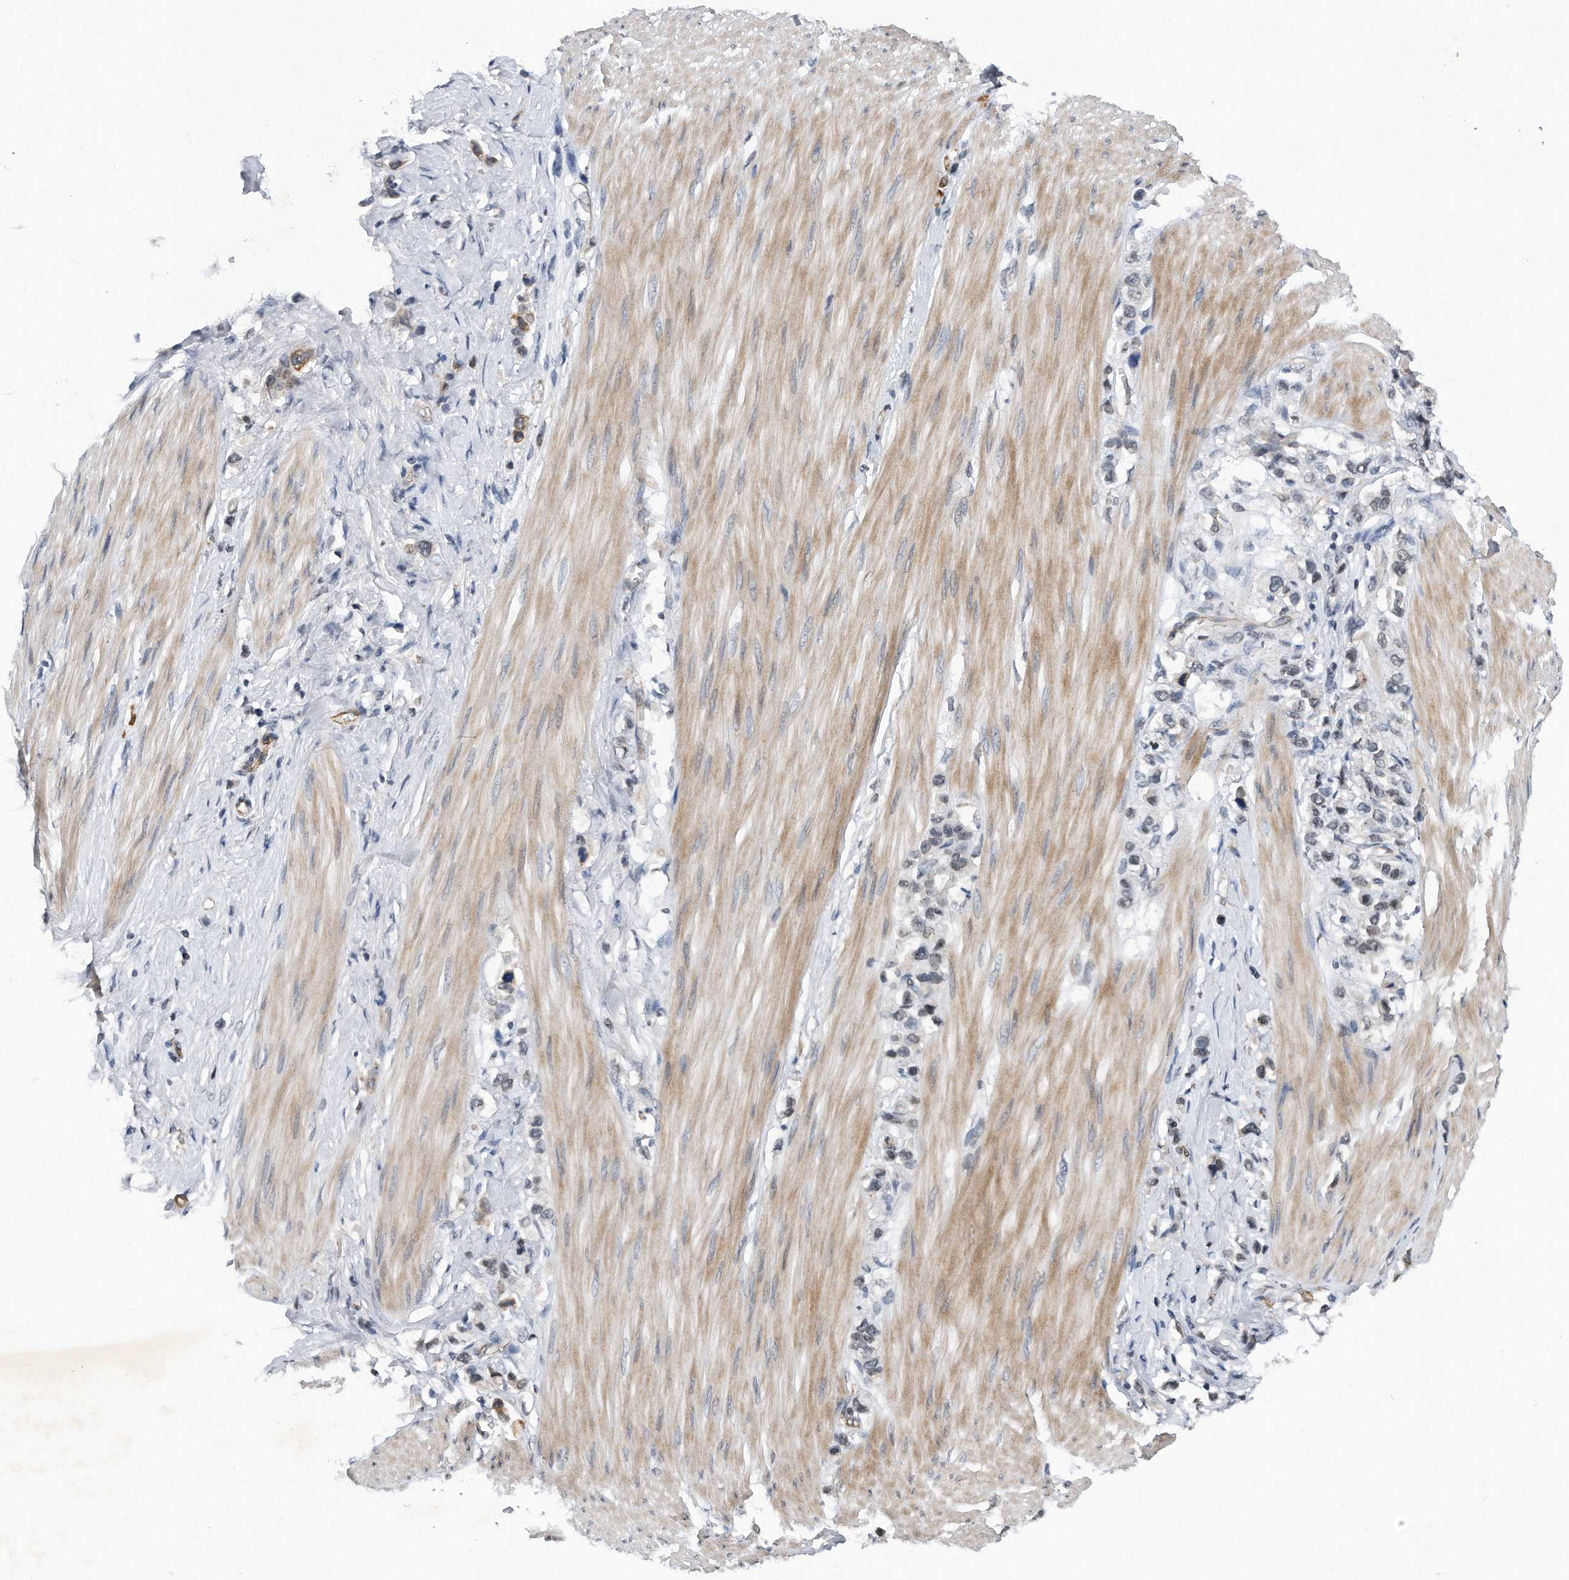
{"staining": {"intensity": "negative", "quantity": "none", "location": "none"}, "tissue": "stomach cancer", "cell_type": "Tumor cells", "image_type": "cancer", "snomed": [{"axis": "morphology", "description": "Adenocarcinoma, NOS"}, {"axis": "topography", "description": "Stomach"}], "caption": "DAB immunohistochemical staining of human stomach cancer (adenocarcinoma) reveals no significant staining in tumor cells.", "gene": "TP53INP1", "patient": {"sex": "female", "age": 65}}